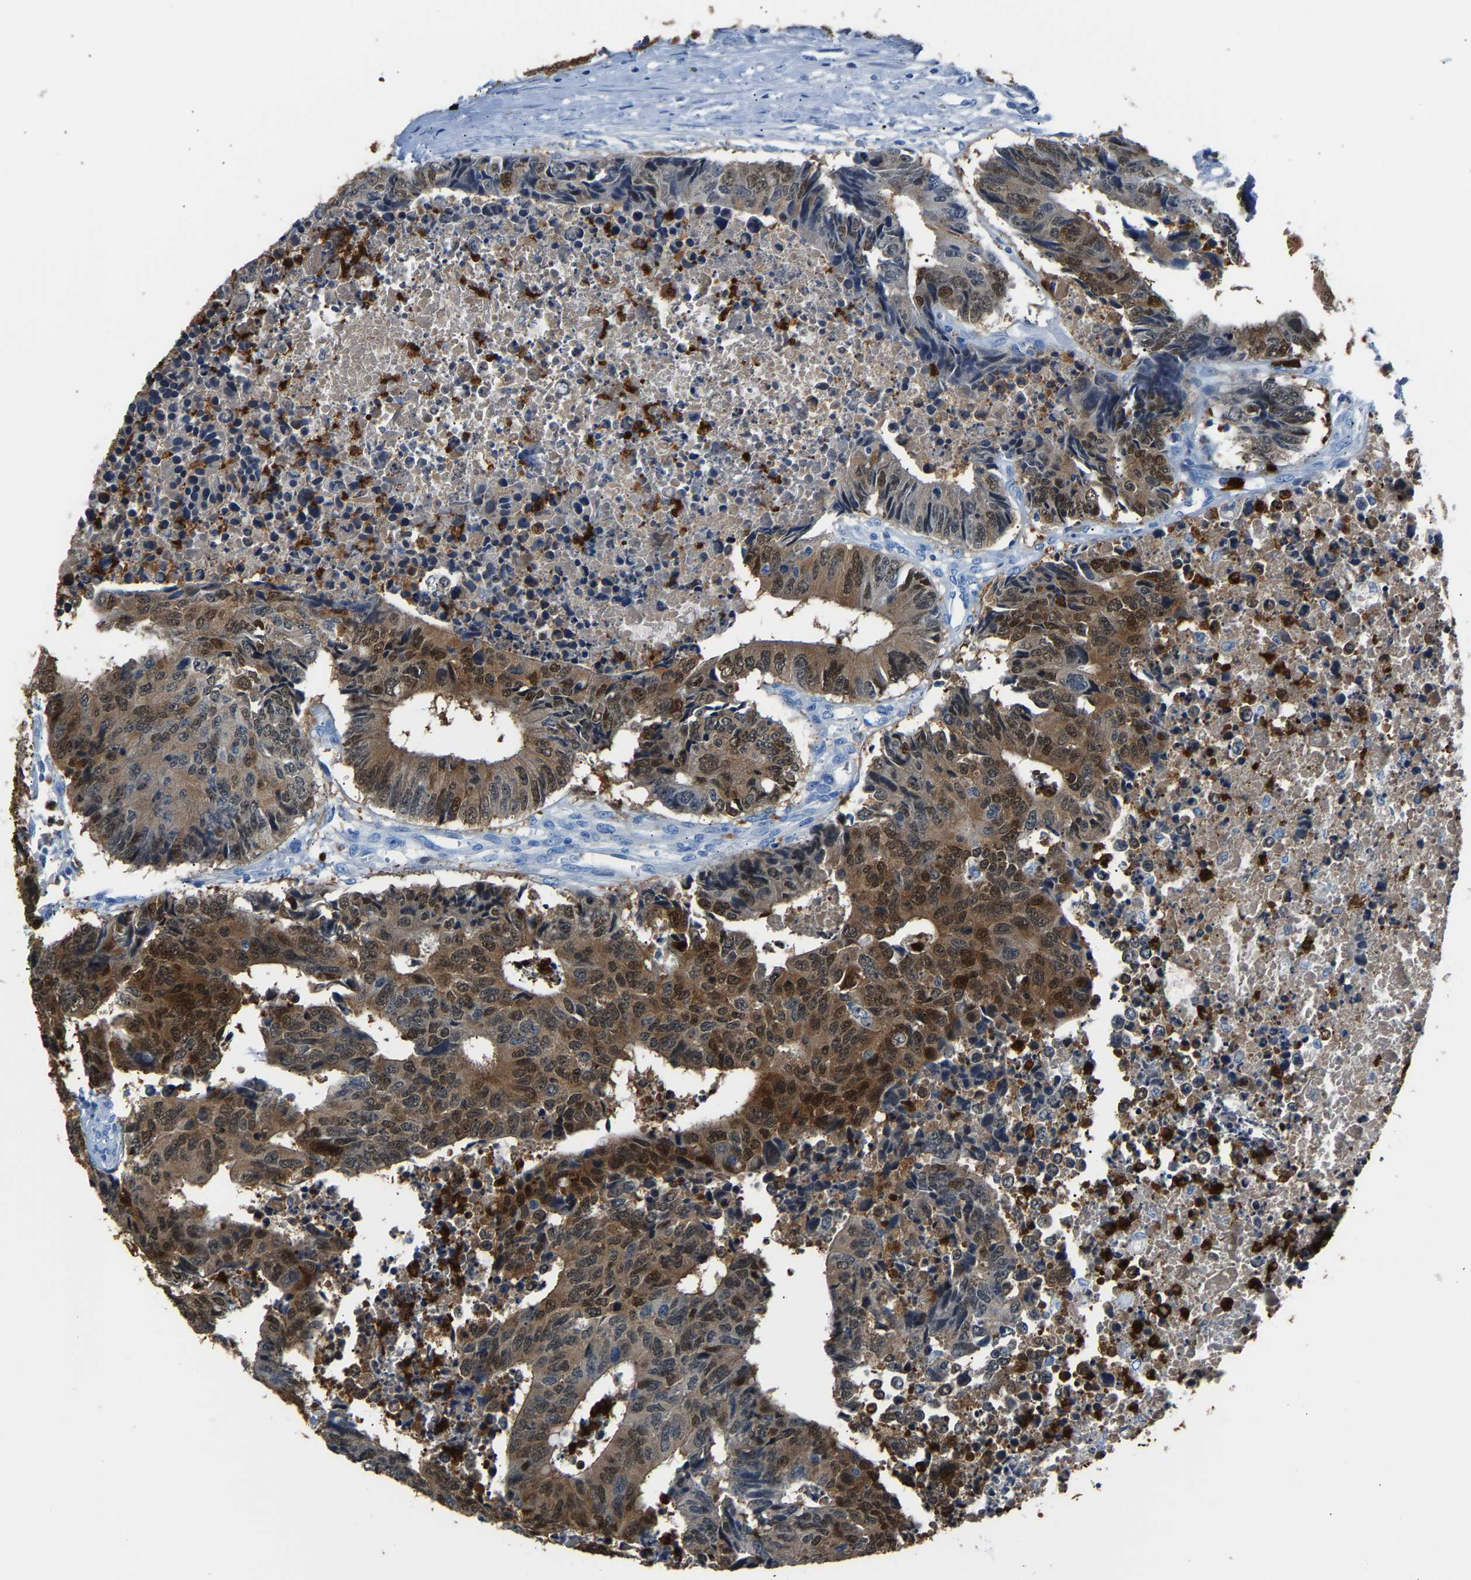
{"staining": {"intensity": "moderate", "quantity": ">75%", "location": "cytoplasmic/membranous,nuclear"}, "tissue": "colorectal cancer", "cell_type": "Tumor cells", "image_type": "cancer", "snomed": [{"axis": "morphology", "description": "Adenocarcinoma, NOS"}, {"axis": "topography", "description": "Rectum"}], "caption": "Colorectal adenocarcinoma stained with IHC displays moderate cytoplasmic/membranous and nuclear expression in approximately >75% of tumor cells.", "gene": "S100P", "patient": {"sex": "male", "age": 84}}